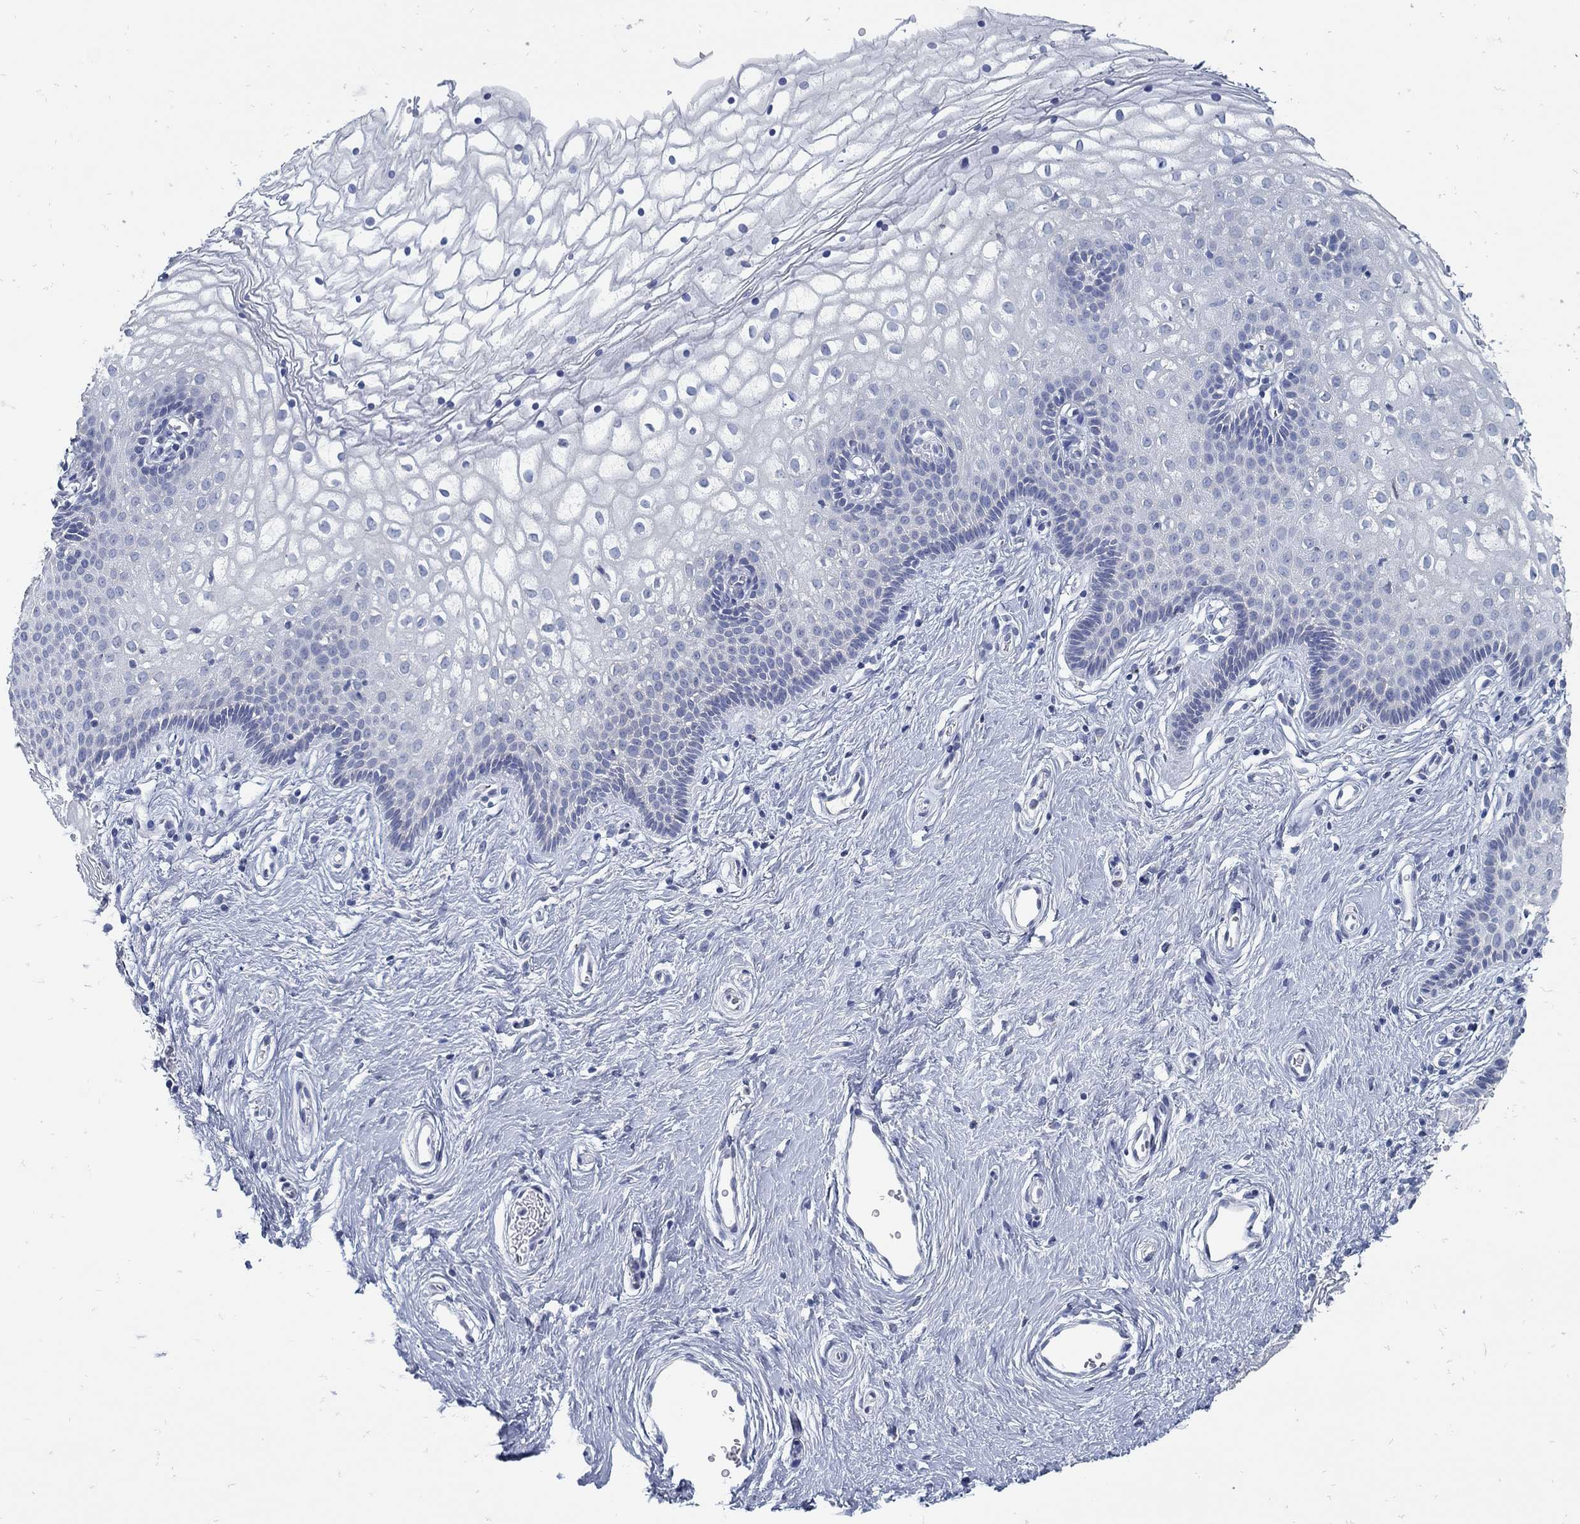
{"staining": {"intensity": "negative", "quantity": "none", "location": "none"}, "tissue": "vagina", "cell_type": "Squamous epithelial cells", "image_type": "normal", "snomed": [{"axis": "morphology", "description": "Normal tissue, NOS"}, {"axis": "topography", "description": "Vagina"}], "caption": "High power microscopy image of an IHC histopathology image of unremarkable vagina, revealing no significant expression in squamous epithelial cells.", "gene": "ZFAND4", "patient": {"sex": "female", "age": 36}}